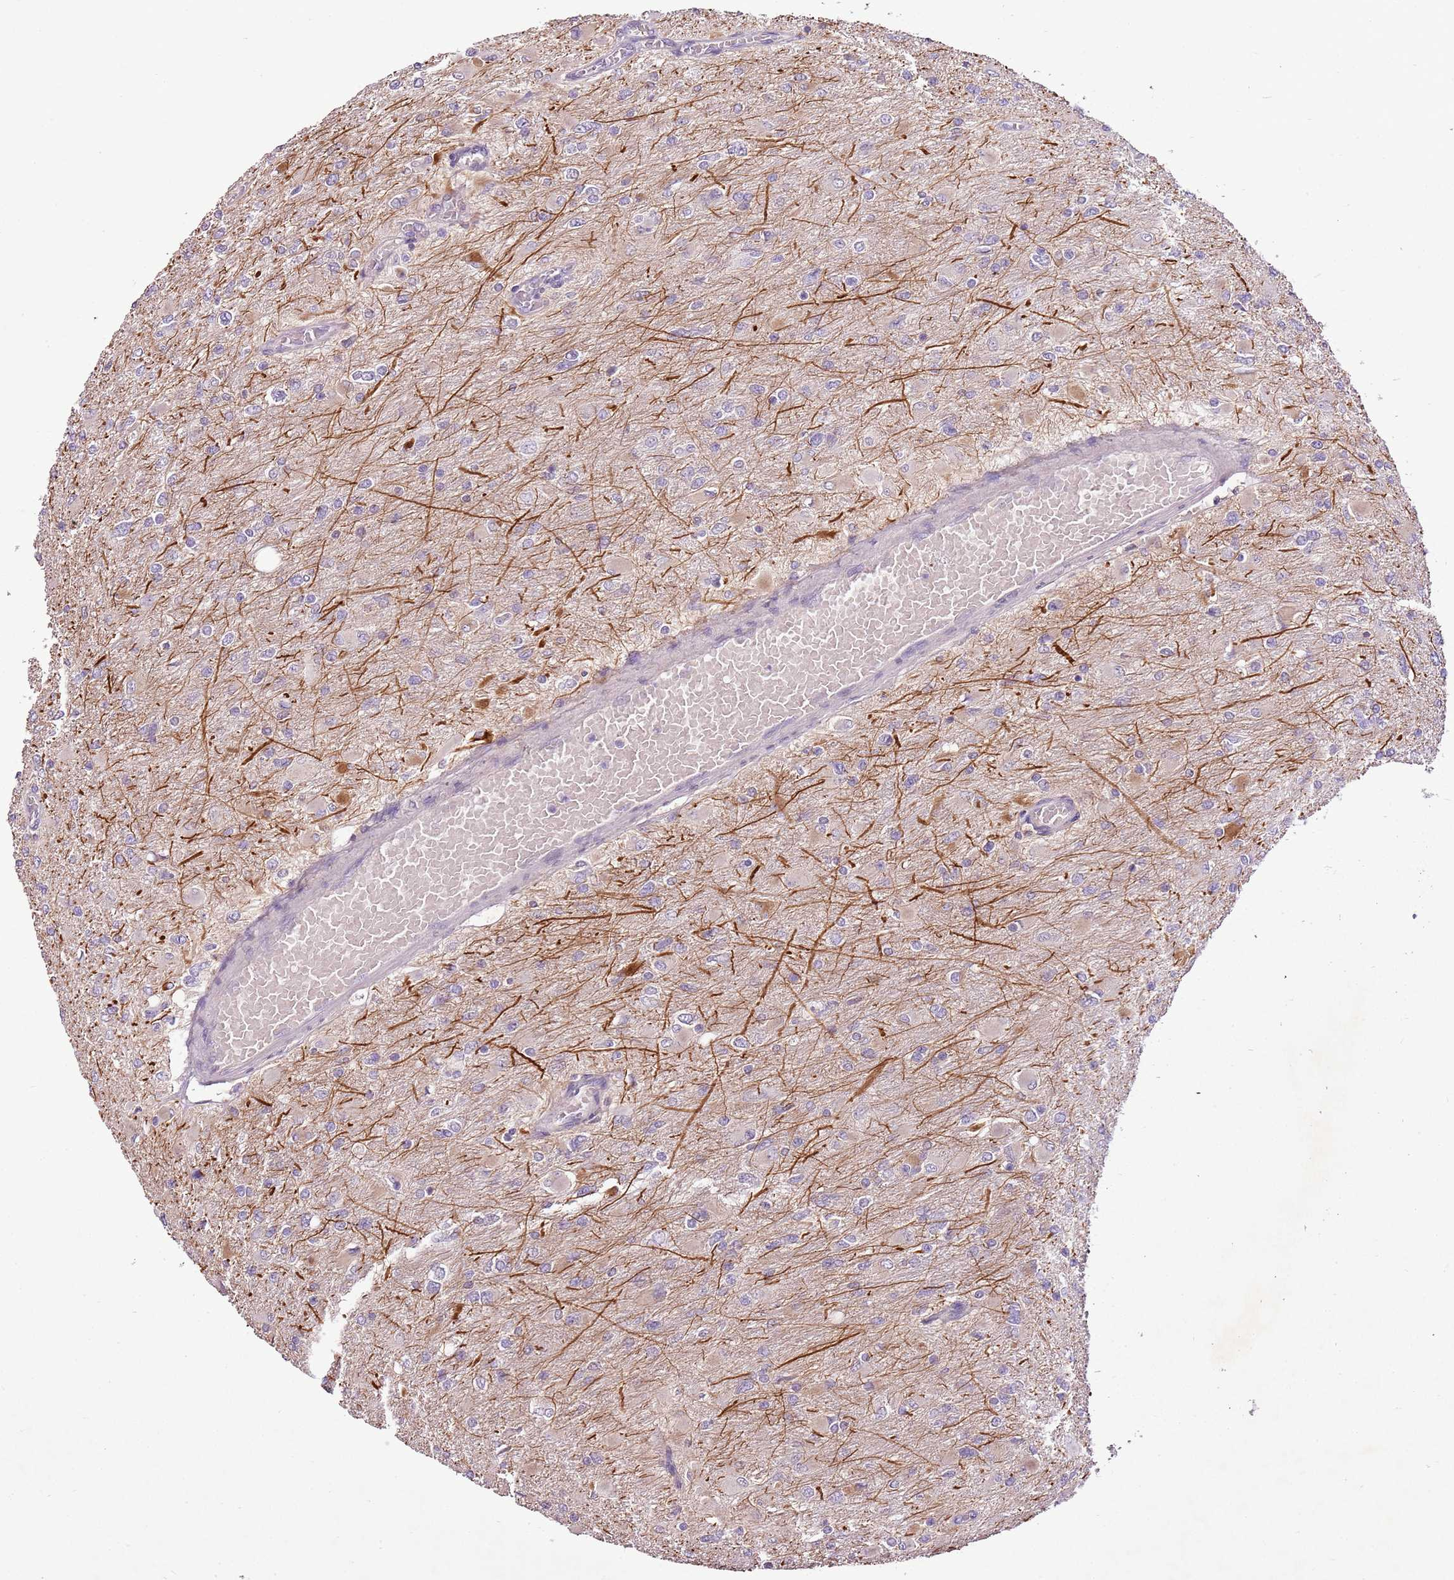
{"staining": {"intensity": "negative", "quantity": "none", "location": "none"}, "tissue": "glioma", "cell_type": "Tumor cells", "image_type": "cancer", "snomed": [{"axis": "morphology", "description": "Glioma, malignant, High grade"}, {"axis": "topography", "description": "Cerebral cortex"}], "caption": "This is an immunohistochemistry (IHC) histopathology image of human high-grade glioma (malignant). There is no positivity in tumor cells.", "gene": "CMKLR1", "patient": {"sex": "female", "age": 36}}